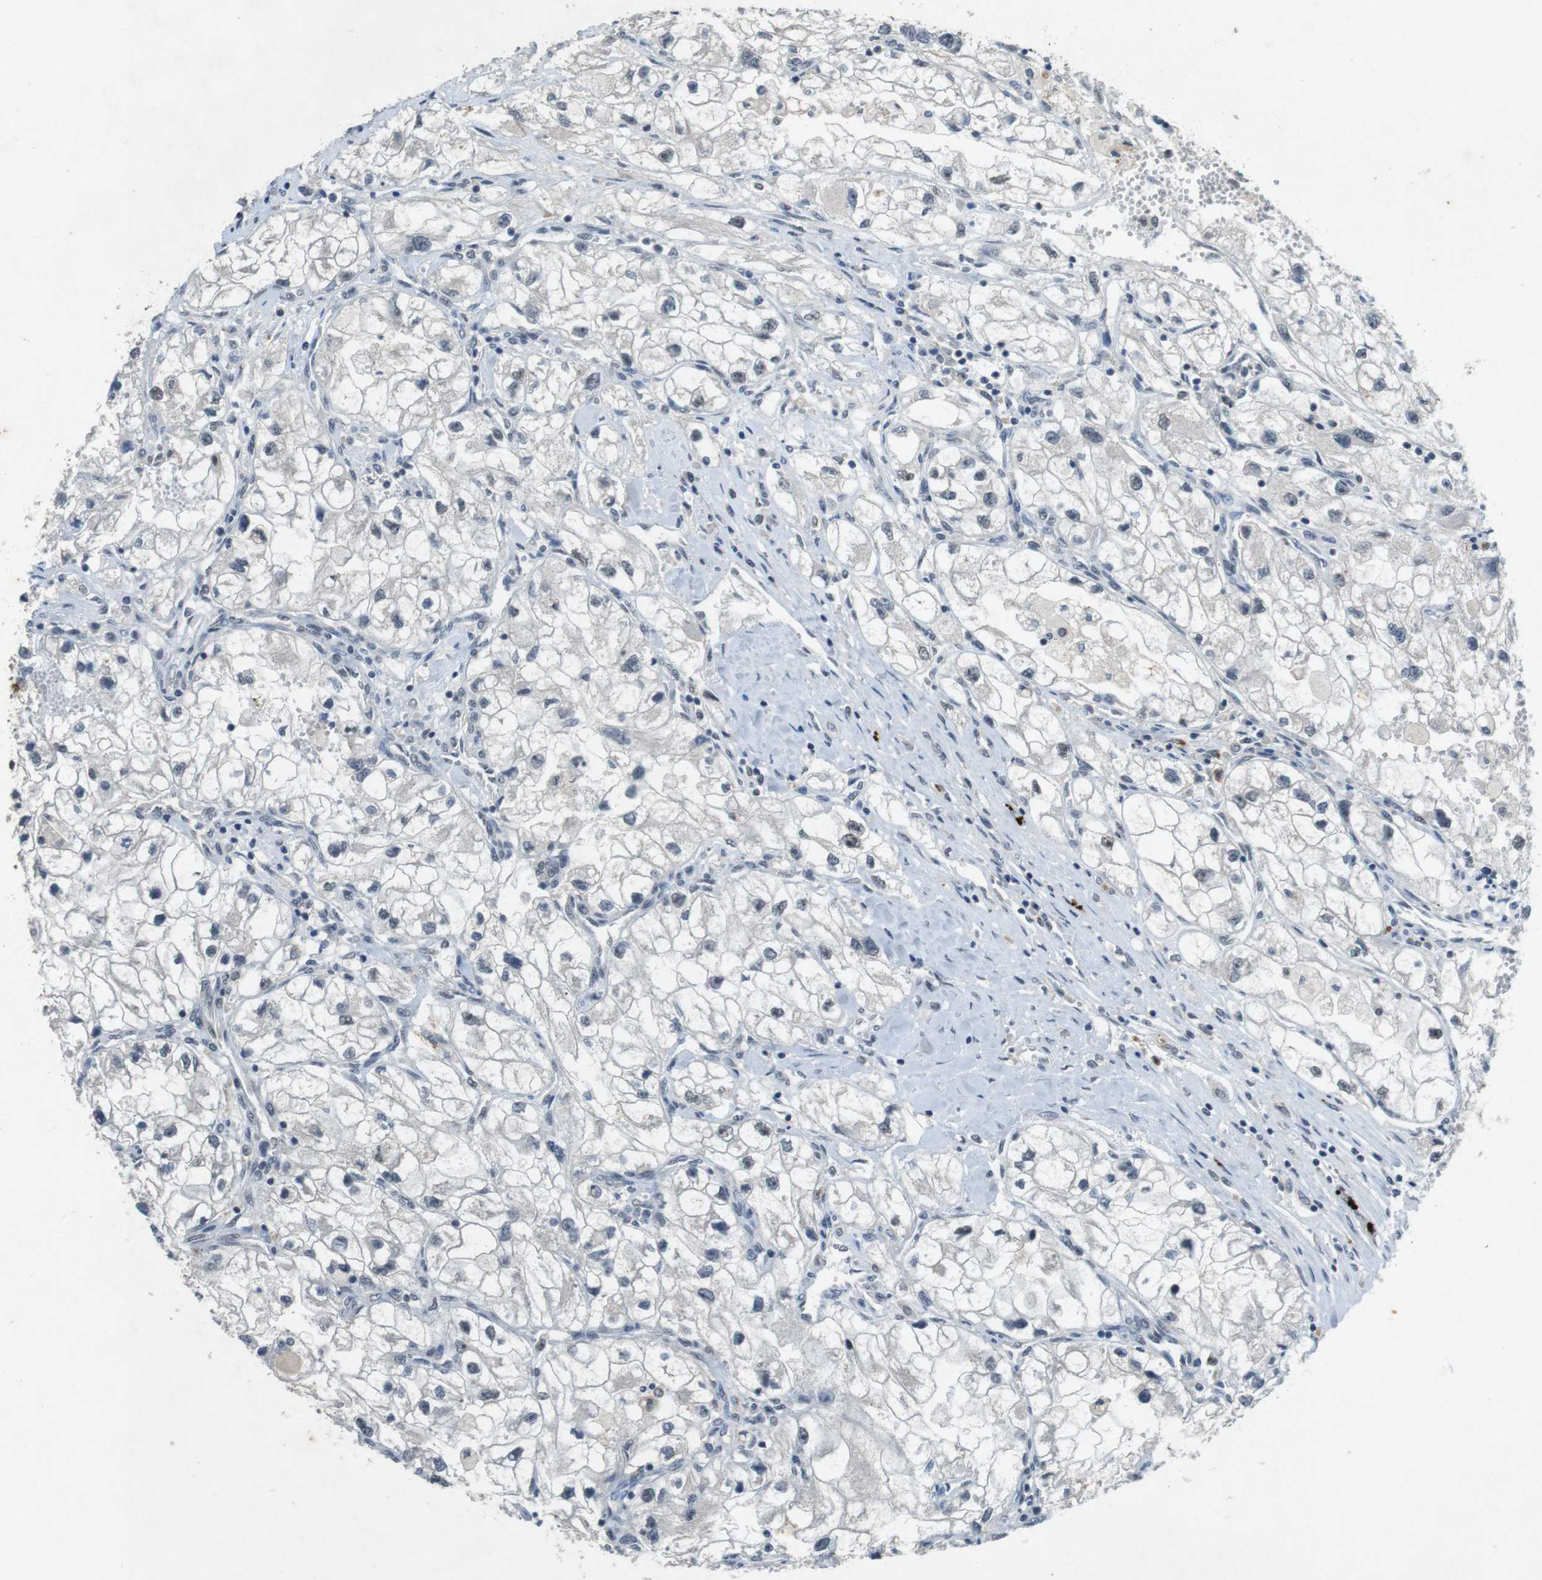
{"staining": {"intensity": "weak", "quantity": "<25%", "location": "nuclear"}, "tissue": "renal cancer", "cell_type": "Tumor cells", "image_type": "cancer", "snomed": [{"axis": "morphology", "description": "Adenocarcinoma, NOS"}, {"axis": "topography", "description": "Kidney"}], "caption": "A micrograph of human renal cancer (adenocarcinoma) is negative for staining in tumor cells.", "gene": "USP7", "patient": {"sex": "female", "age": 70}}